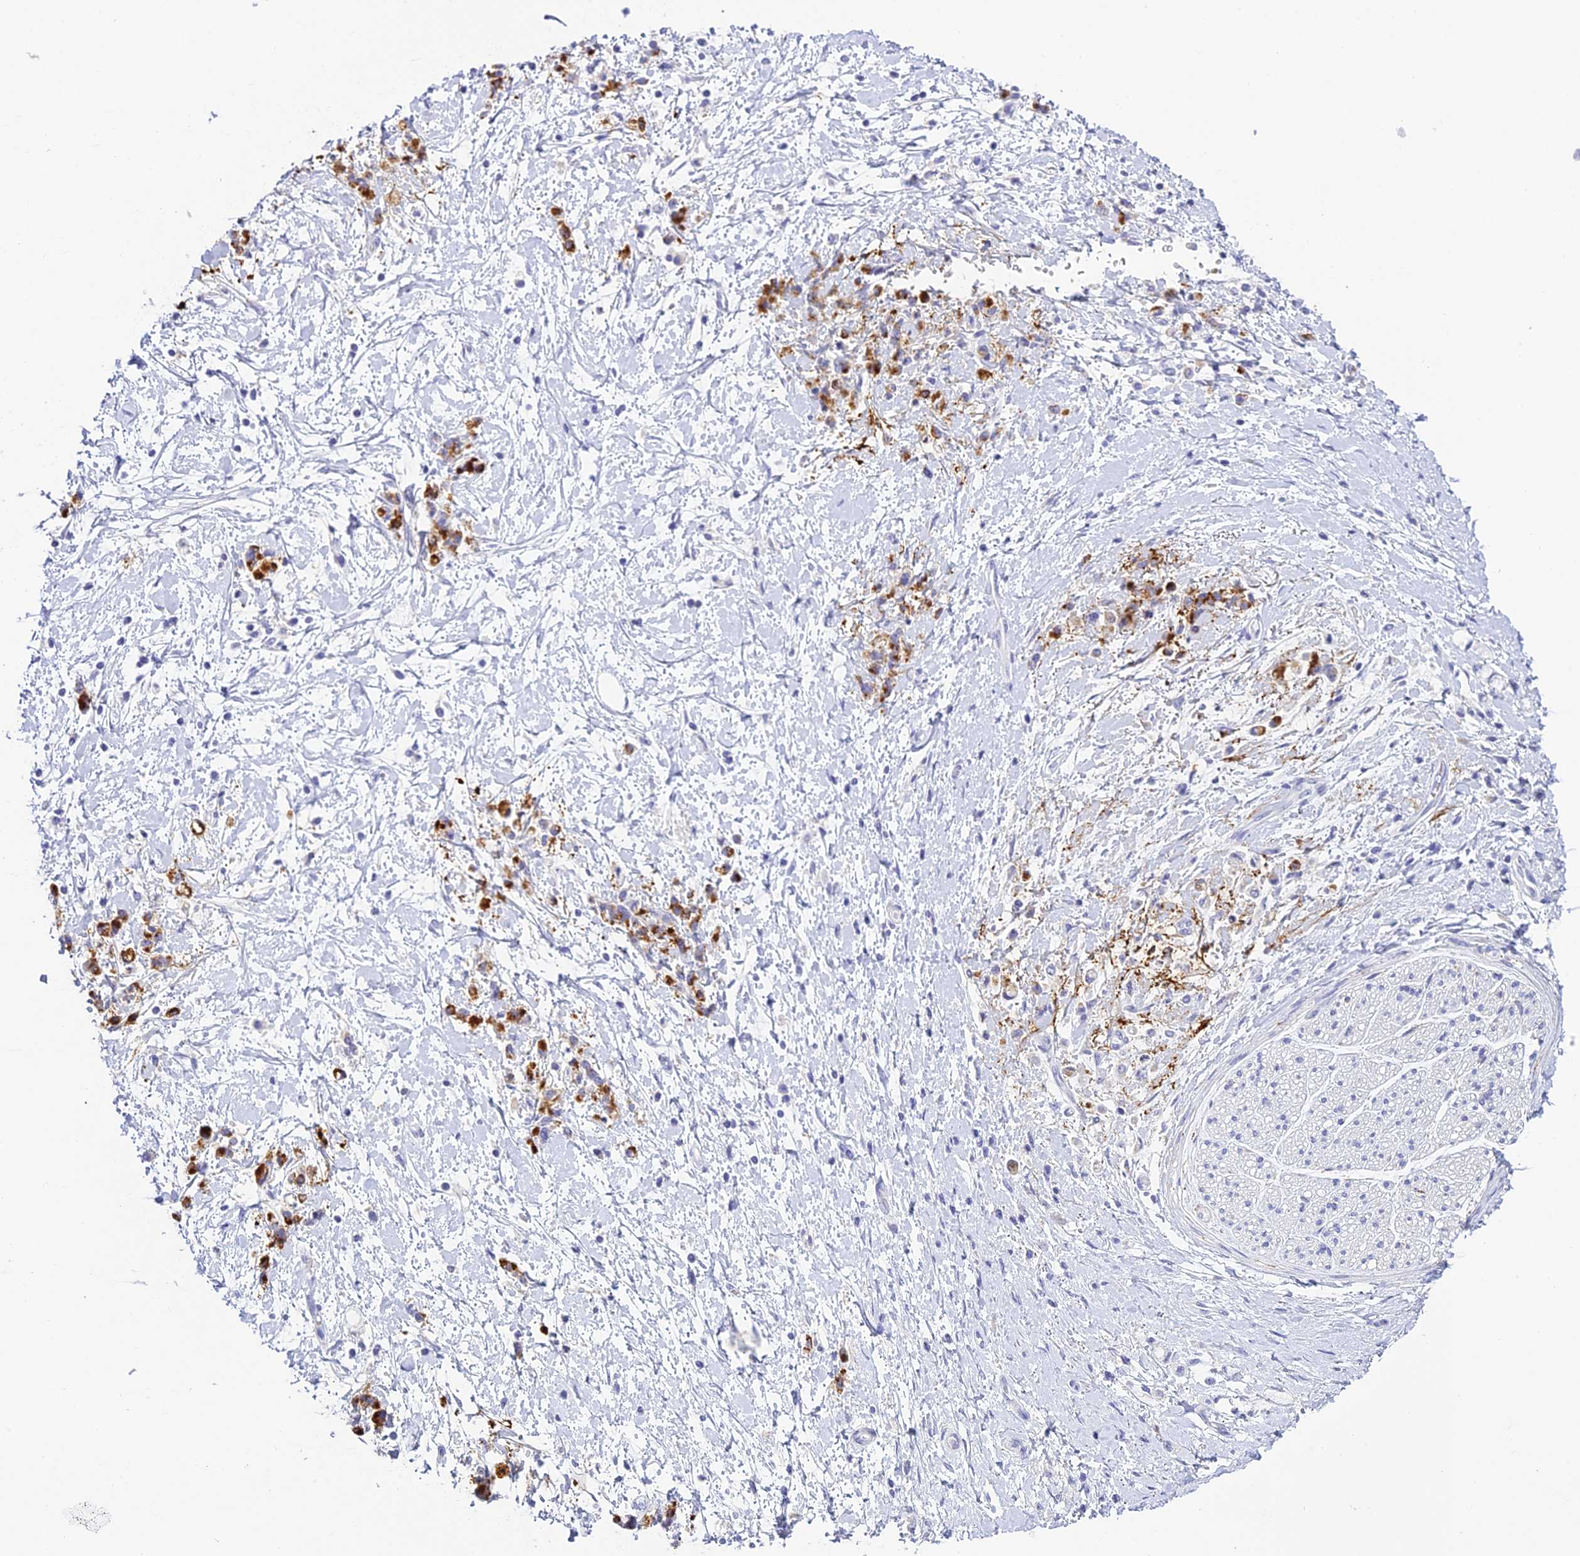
{"staining": {"intensity": "moderate", "quantity": ">75%", "location": "cytoplasmic/membranous"}, "tissue": "stomach cancer", "cell_type": "Tumor cells", "image_type": "cancer", "snomed": [{"axis": "morphology", "description": "Adenocarcinoma, NOS"}, {"axis": "topography", "description": "Stomach"}], "caption": "A brown stain highlights moderate cytoplasmic/membranous staining of a protein in human stomach adenocarcinoma tumor cells.", "gene": "C12orf29", "patient": {"sex": "female", "age": 60}}